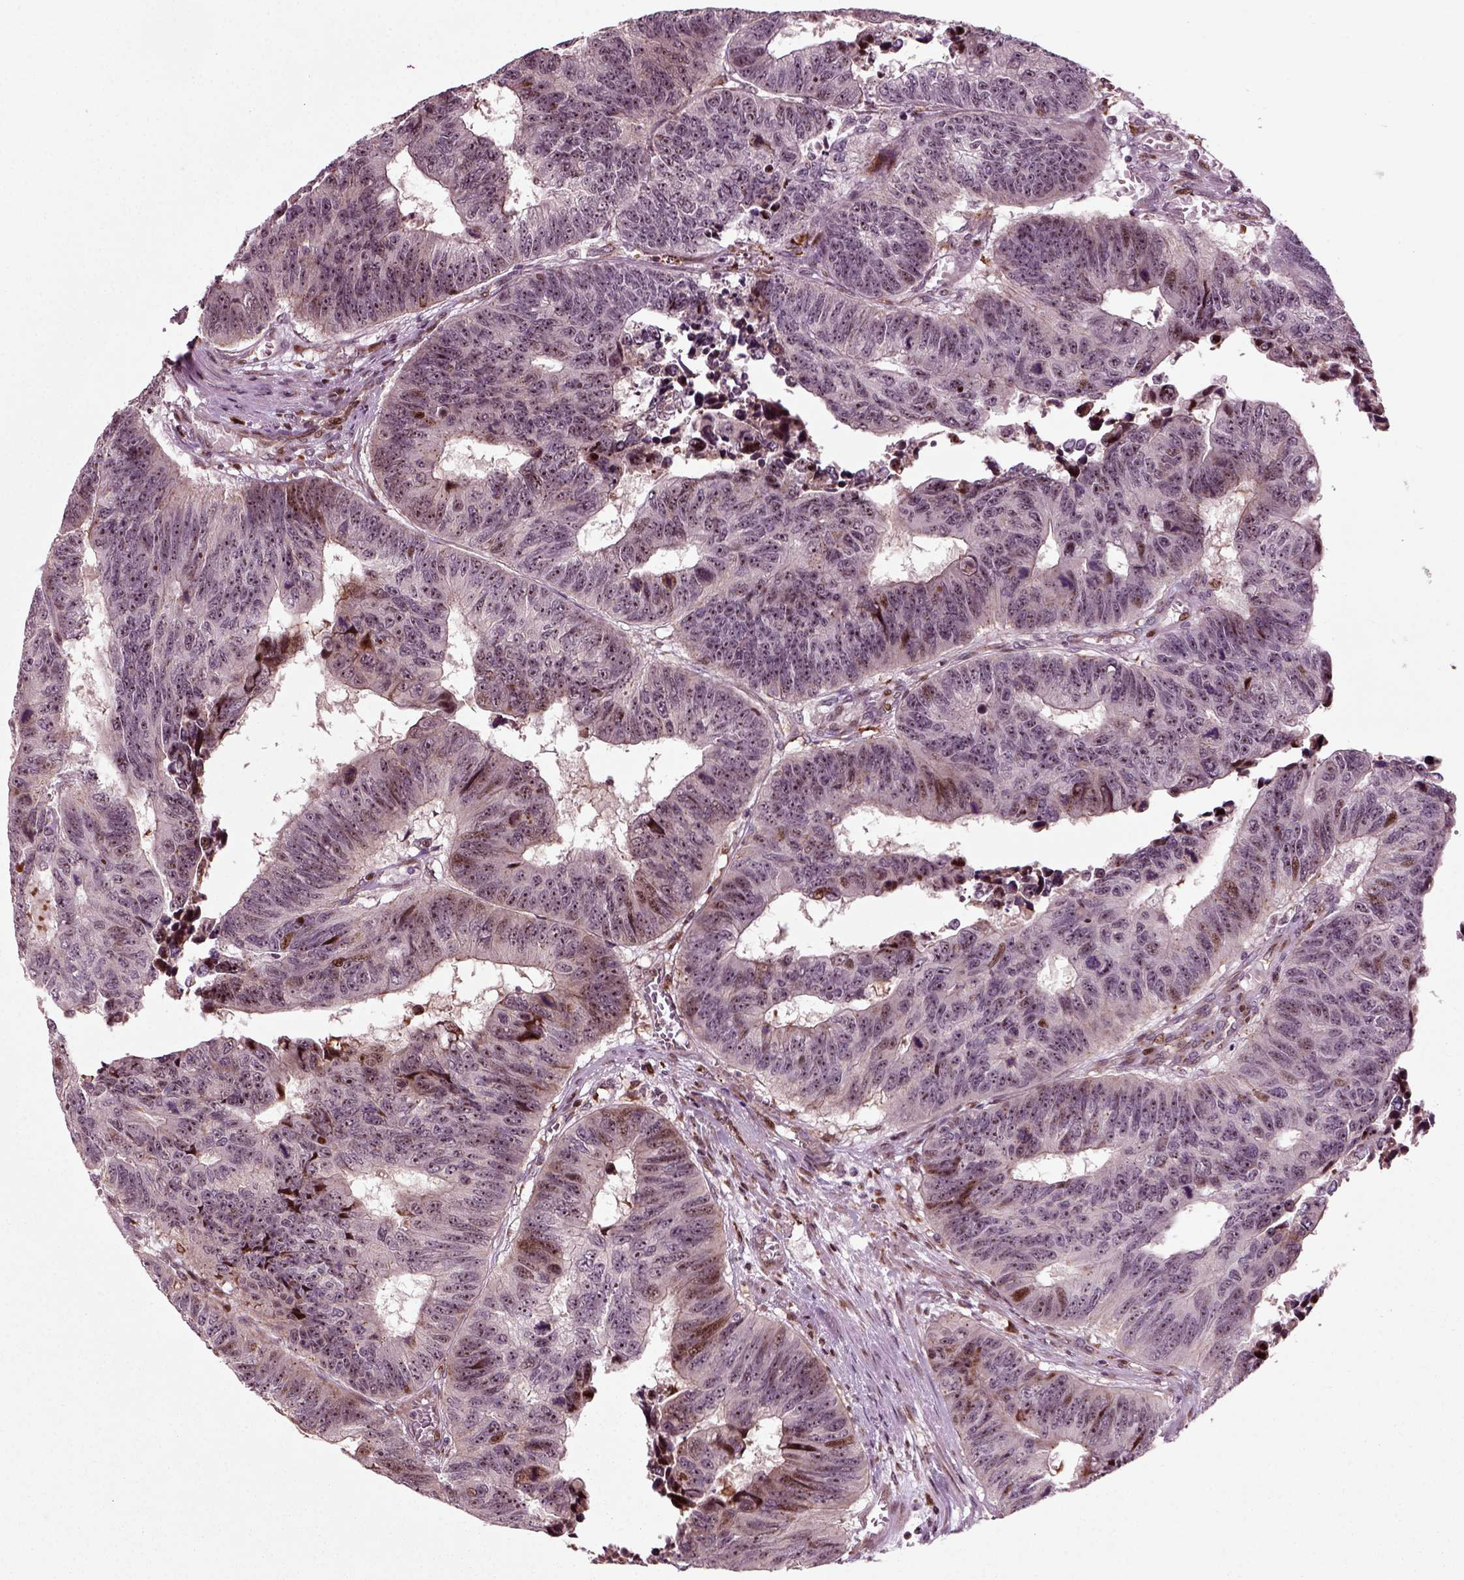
{"staining": {"intensity": "strong", "quantity": "<25%", "location": "nuclear"}, "tissue": "colorectal cancer", "cell_type": "Tumor cells", "image_type": "cancer", "snomed": [{"axis": "morphology", "description": "Adenocarcinoma, NOS"}, {"axis": "topography", "description": "Rectum"}], "caption": "Immunohistochemical staining of colorectal adenocarcinoma displays strong nuclear protein staining in about <25% of tumor cells.", "gene": "CDC14A", "patient": {"sex": "female", "age": 85}}